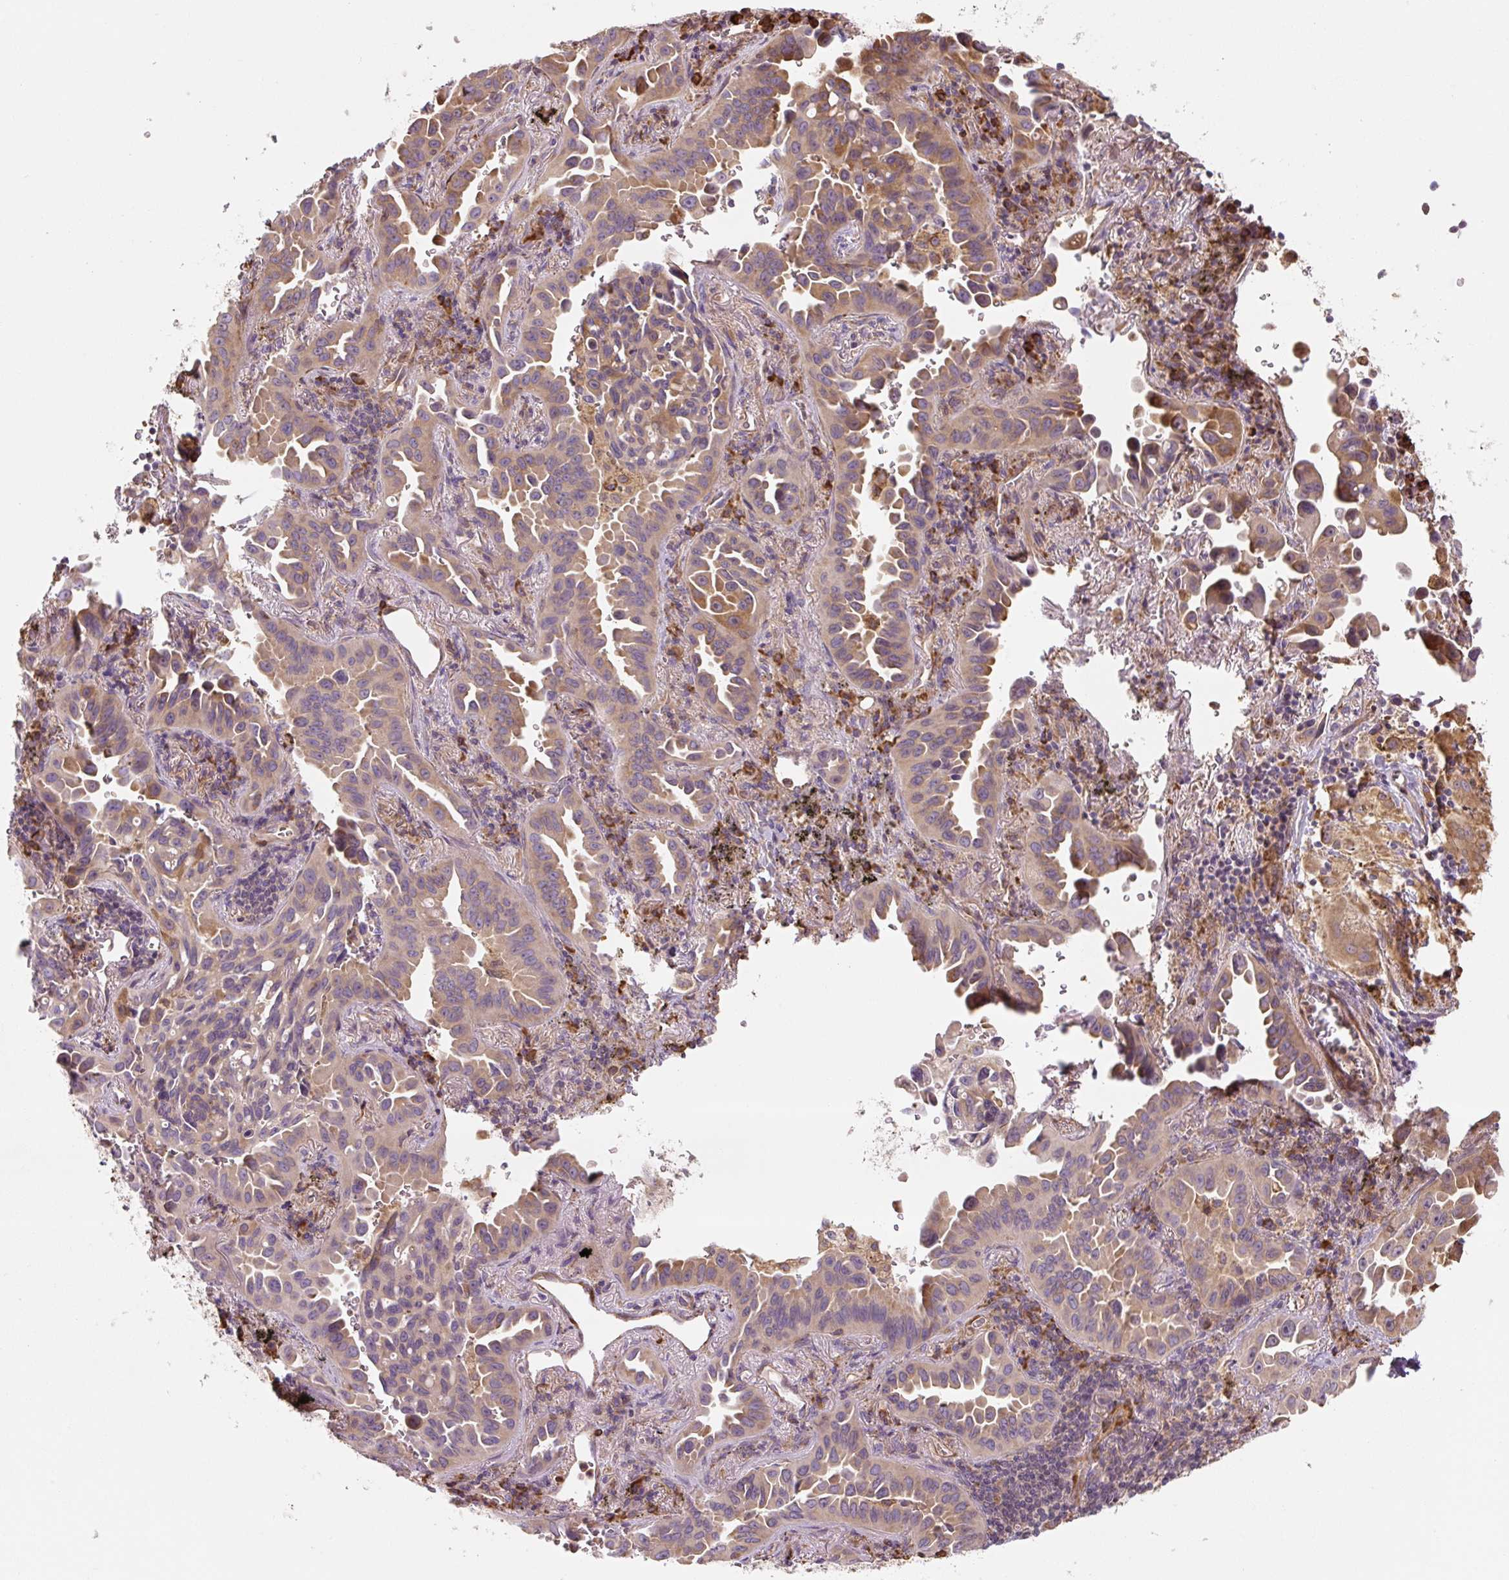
{"staining": {"intensity": "moderate", "quantity": ">75%", "location": "cytoplasmic/membranous"}, "tissue": "lung cancer", "cell_type": "Tumor cells", "image_type": "cancer", "snomed": [{"axis": "morphology", "description": "Adenocarcinoma, NOS"}, {"axis": "topography", "description": "Lung"}], "caption": "A brown stain labels moderate cytoplasmic/membranous expression of a protein in lung cancer tumor cells. Nuclei are stained in blue.", "gene": "RASA1", "patient": {"sex": "male", "age": 68}}